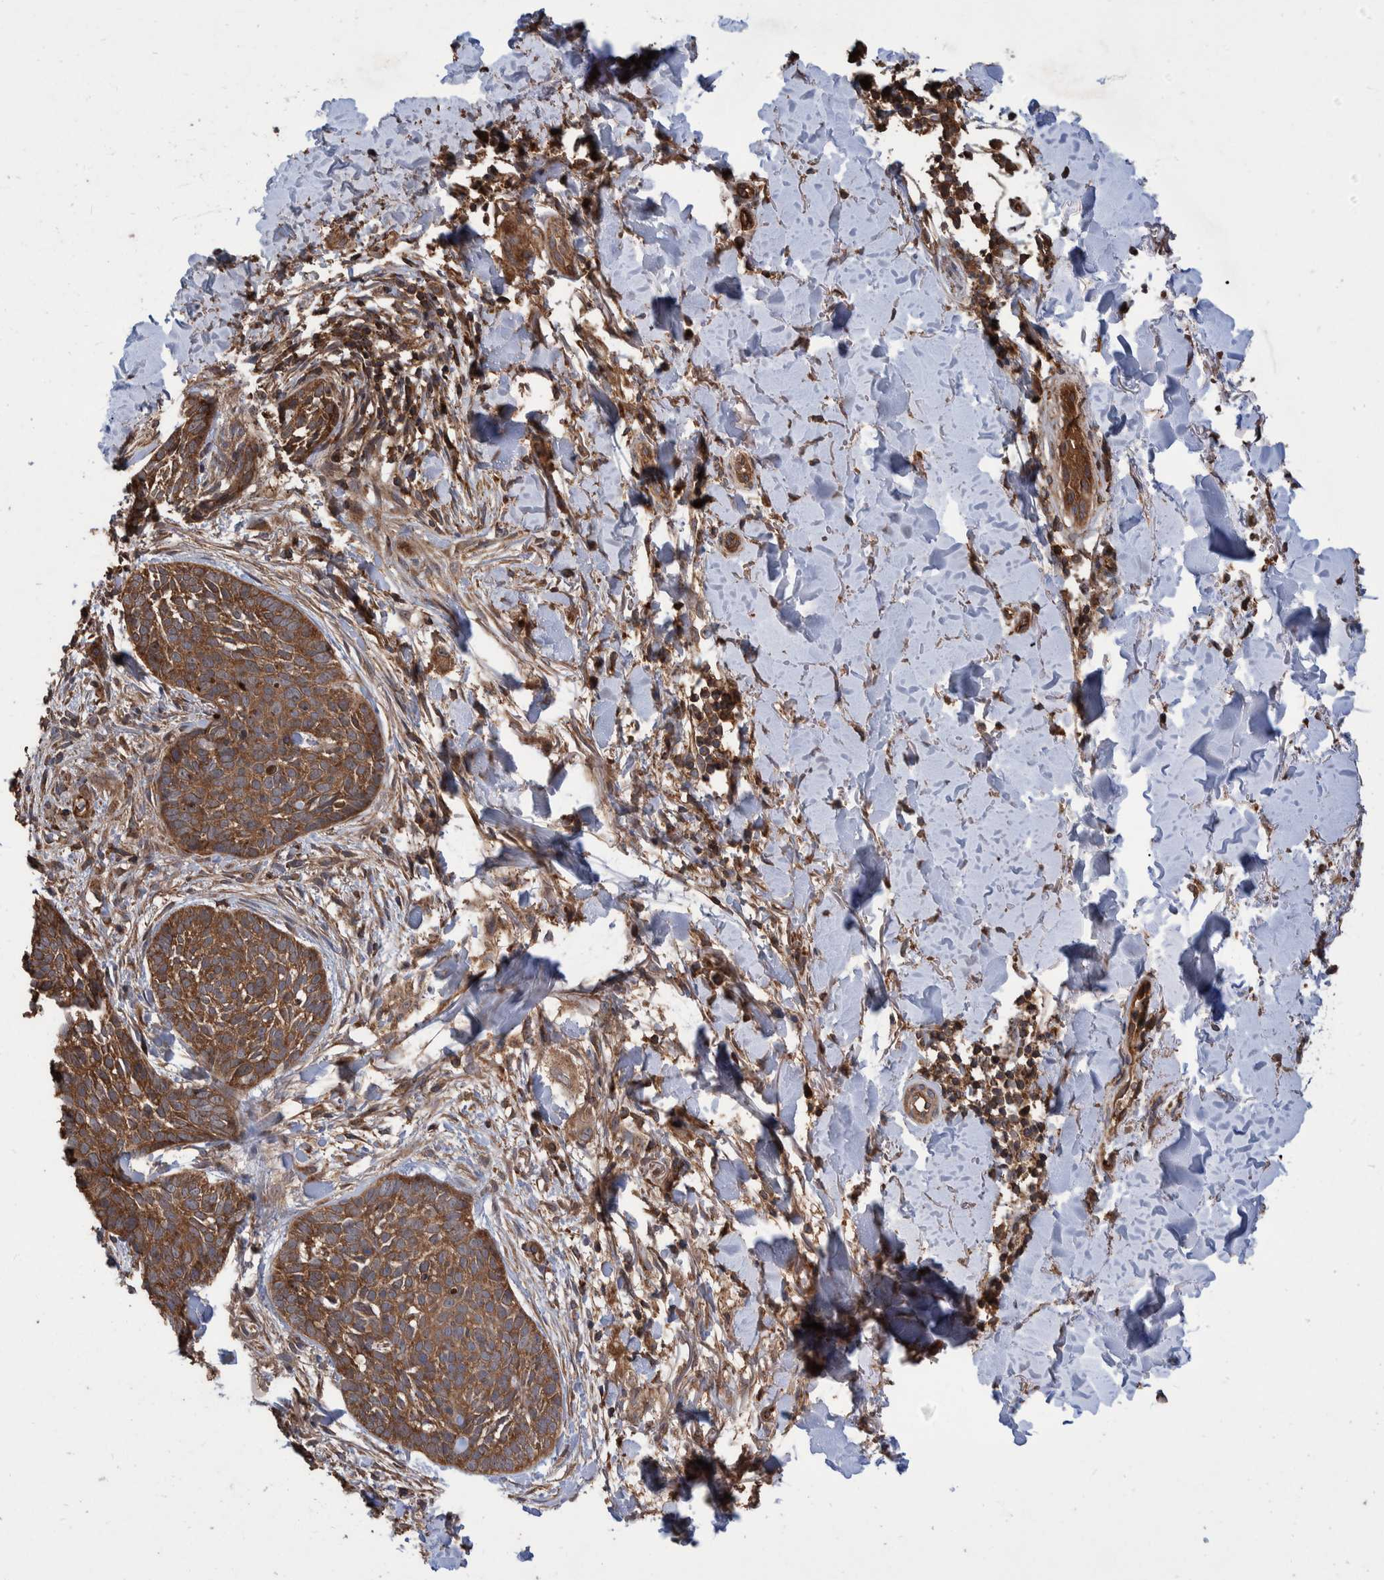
{"staining": {"intensity": "moderate", "quantity": ">75%", "location": "cytoplasmic/membranous"}, "tissue": "skin cancer", "cell_type": "Tumor cells", "image_type": "cancer", "snomed": [{"axis": "morphology", "description": "Normal tissue, NOS"}, {"axis": "morphology", "description": "Basal cell carcinoma"}, {"axis": "topography", "description": "Skin"}], "caption": "Brown immunohistochemical staining in human skin cancer shows moderate cytoplasmic/membranous staining in about >75% of tumor cells.", "gene": "VBP1", "patient": {"sex": "male", "age": 67}}